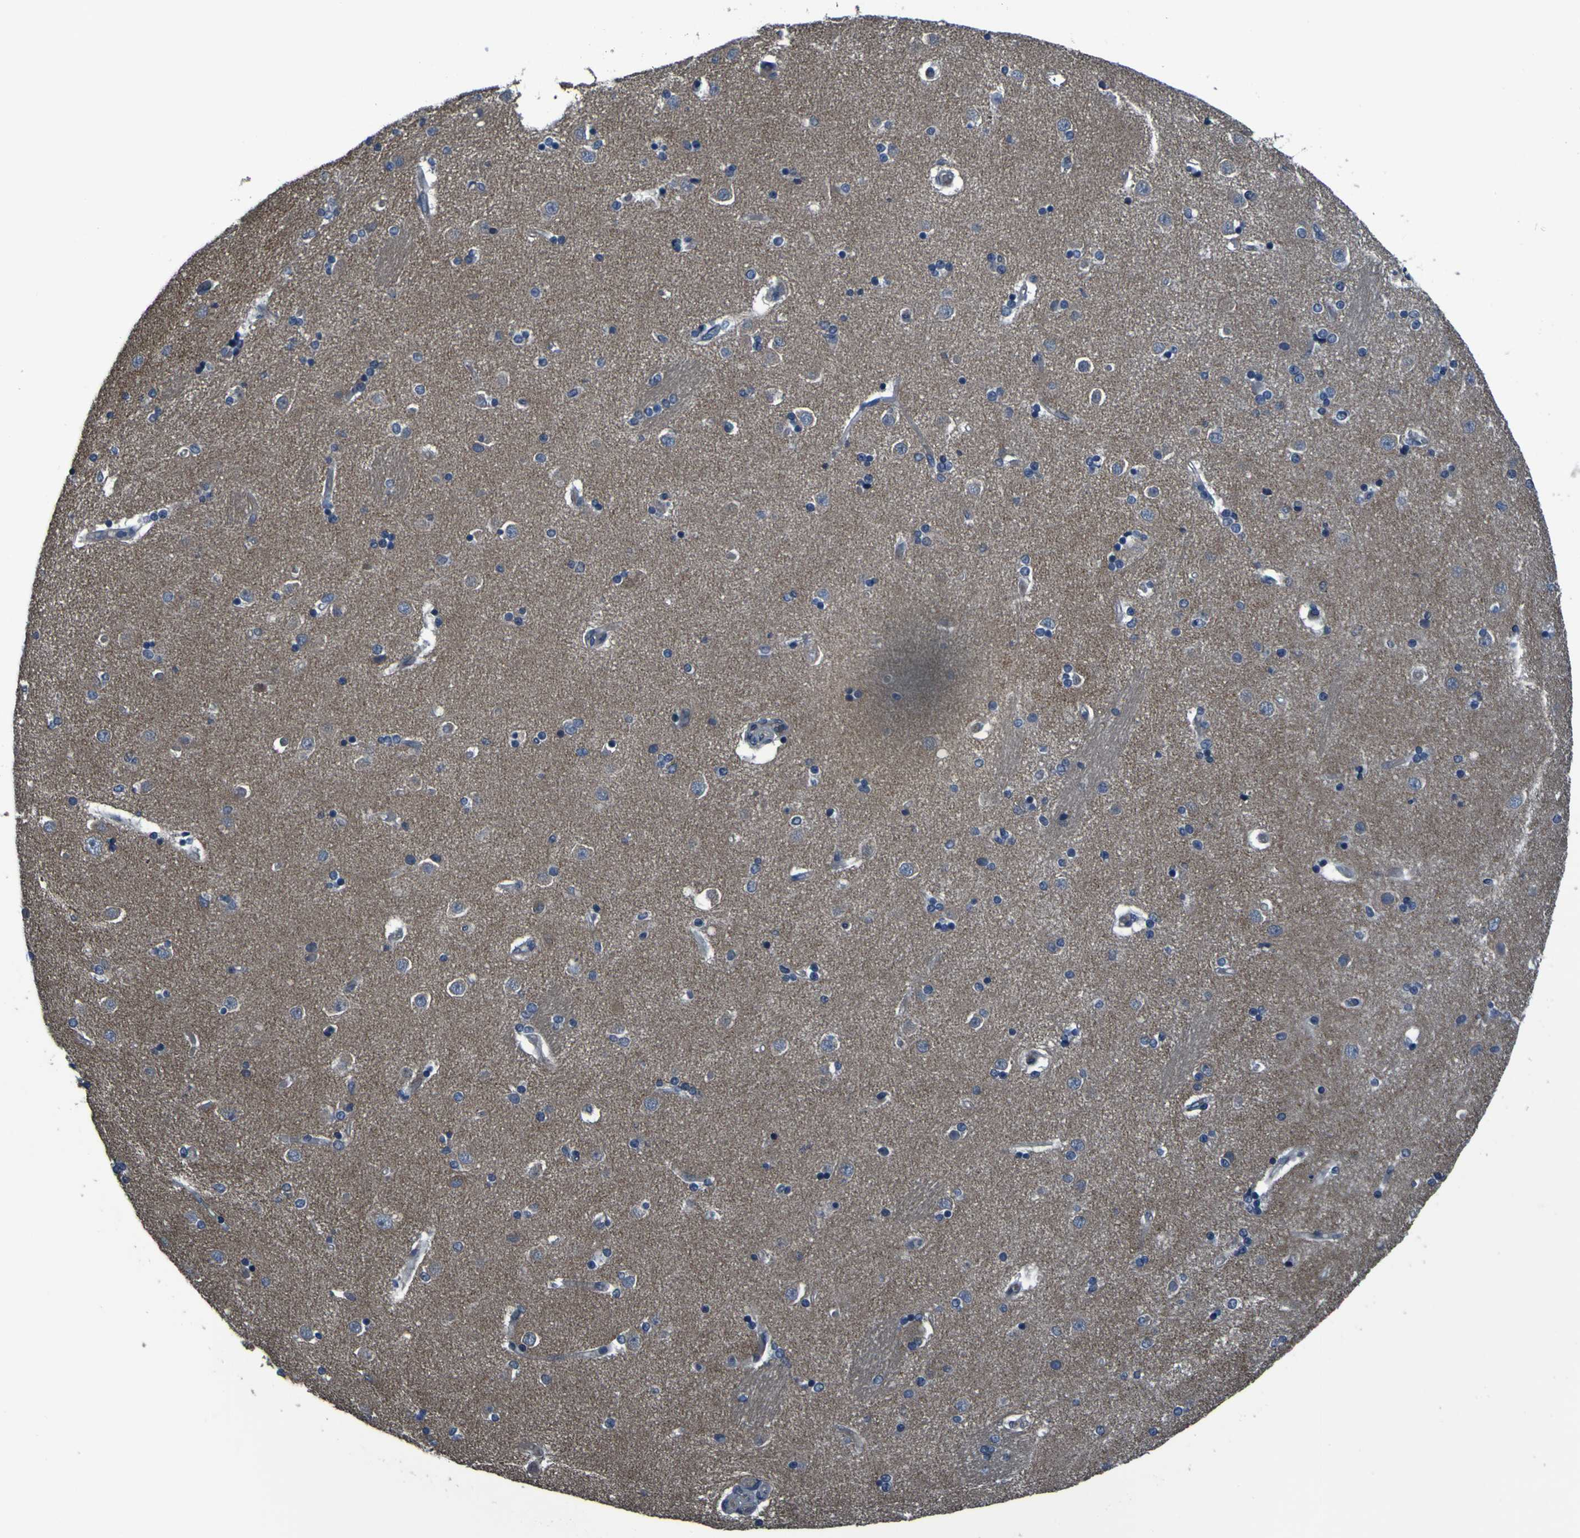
{"staining": {"intensity": "negative", "quantity": "none", "location": "none"}, "tissue": "caudate", "cell_type": "Glial cells", "image_type": "normal", "snomed": [{"axis": "morphology", "description": "Normal tissue, NOS"}, {"axis": "topography", "description": "Lateral ventricle wall"}], "caption": "Image shows no protein positivity in glial cells of normal caudate.", "gene": "GRAMD1A", "patient": {"sex": "female", "age": 54}}